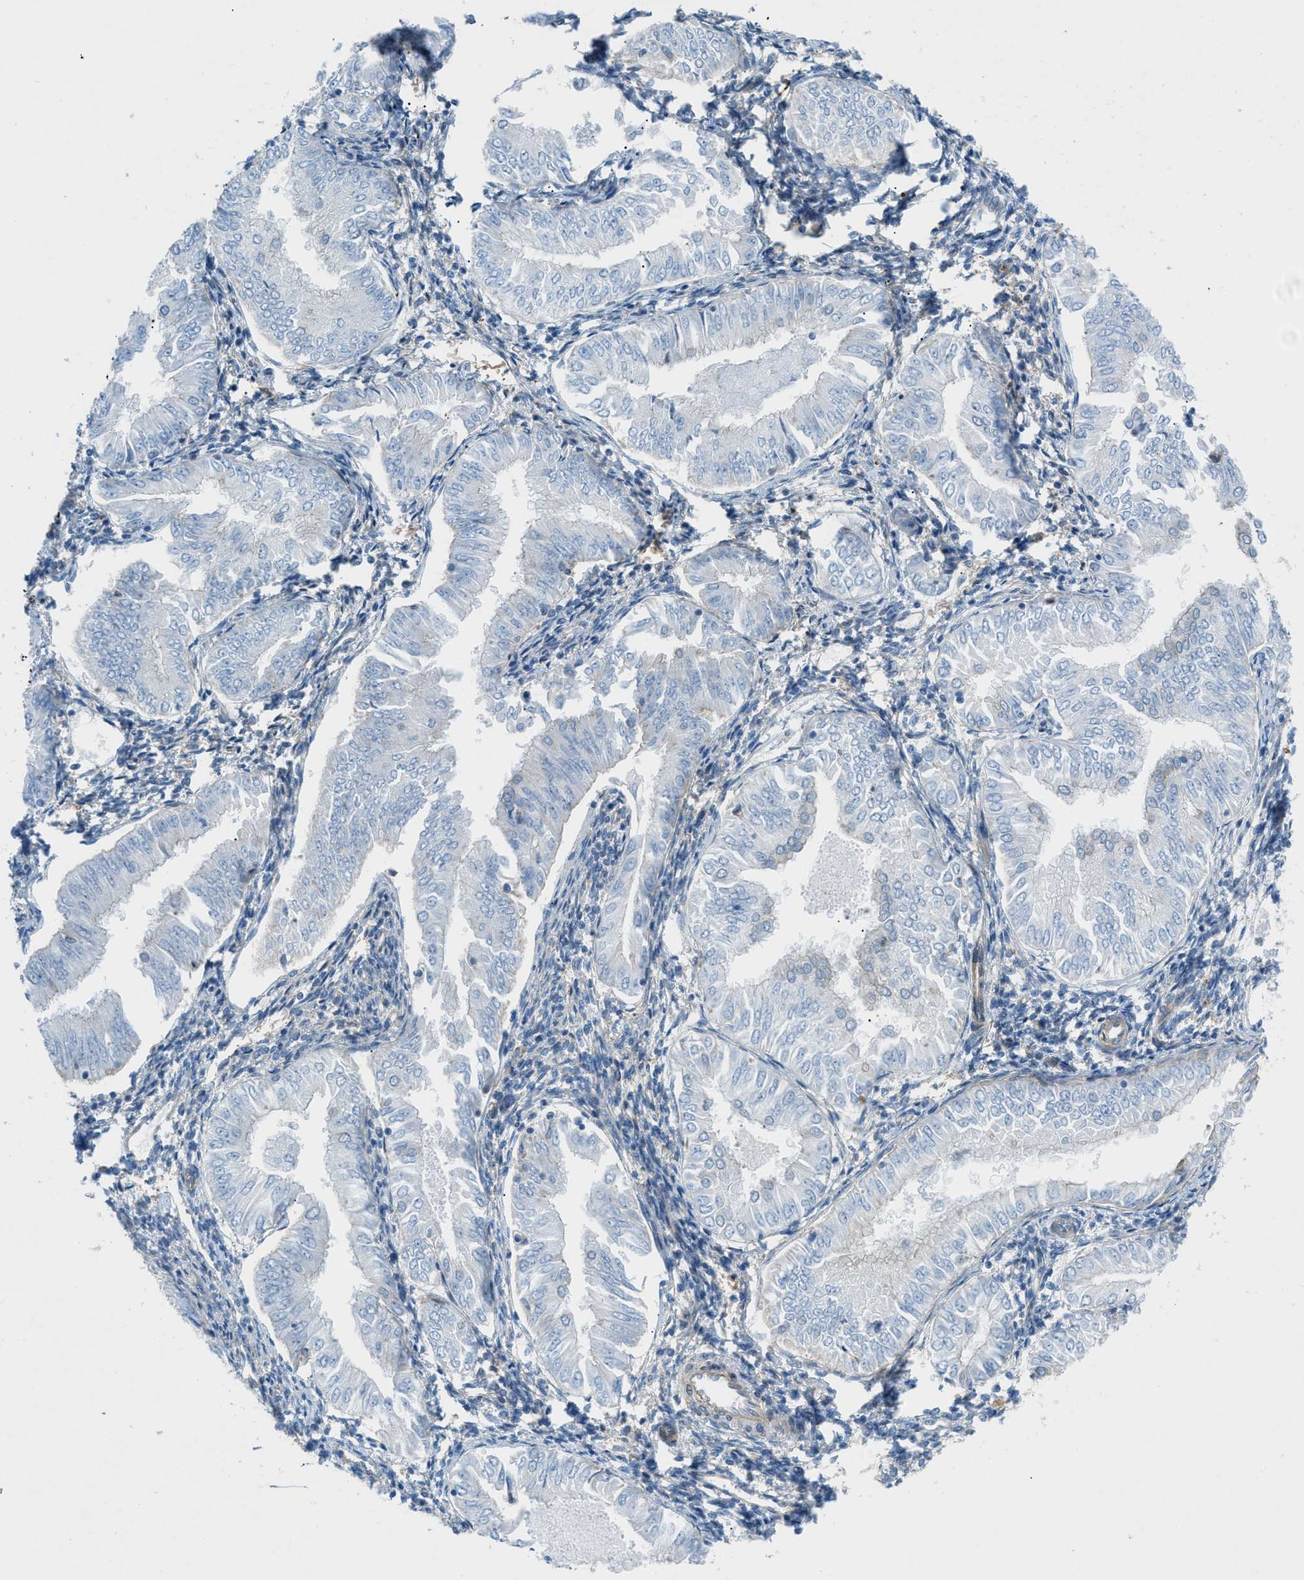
{"staining": {"intensity": "negative", "quantity": "none", "location": "none"}, "tissue": "endometrial cancer", "cell_type": "Tumor cells", "image_type": "cancer", "snomed": [{"axis": "morphology", "description": "Adenocarcinoma, NOS"}, {"axis": "topography", "description": "Endometrium"}], "caption": "There is no significant positivity in tumor cells of endometrial cancer (adenocarcinoma).", "gene": "DMAC1", "patient": {"sex": "female", "age": 53}}